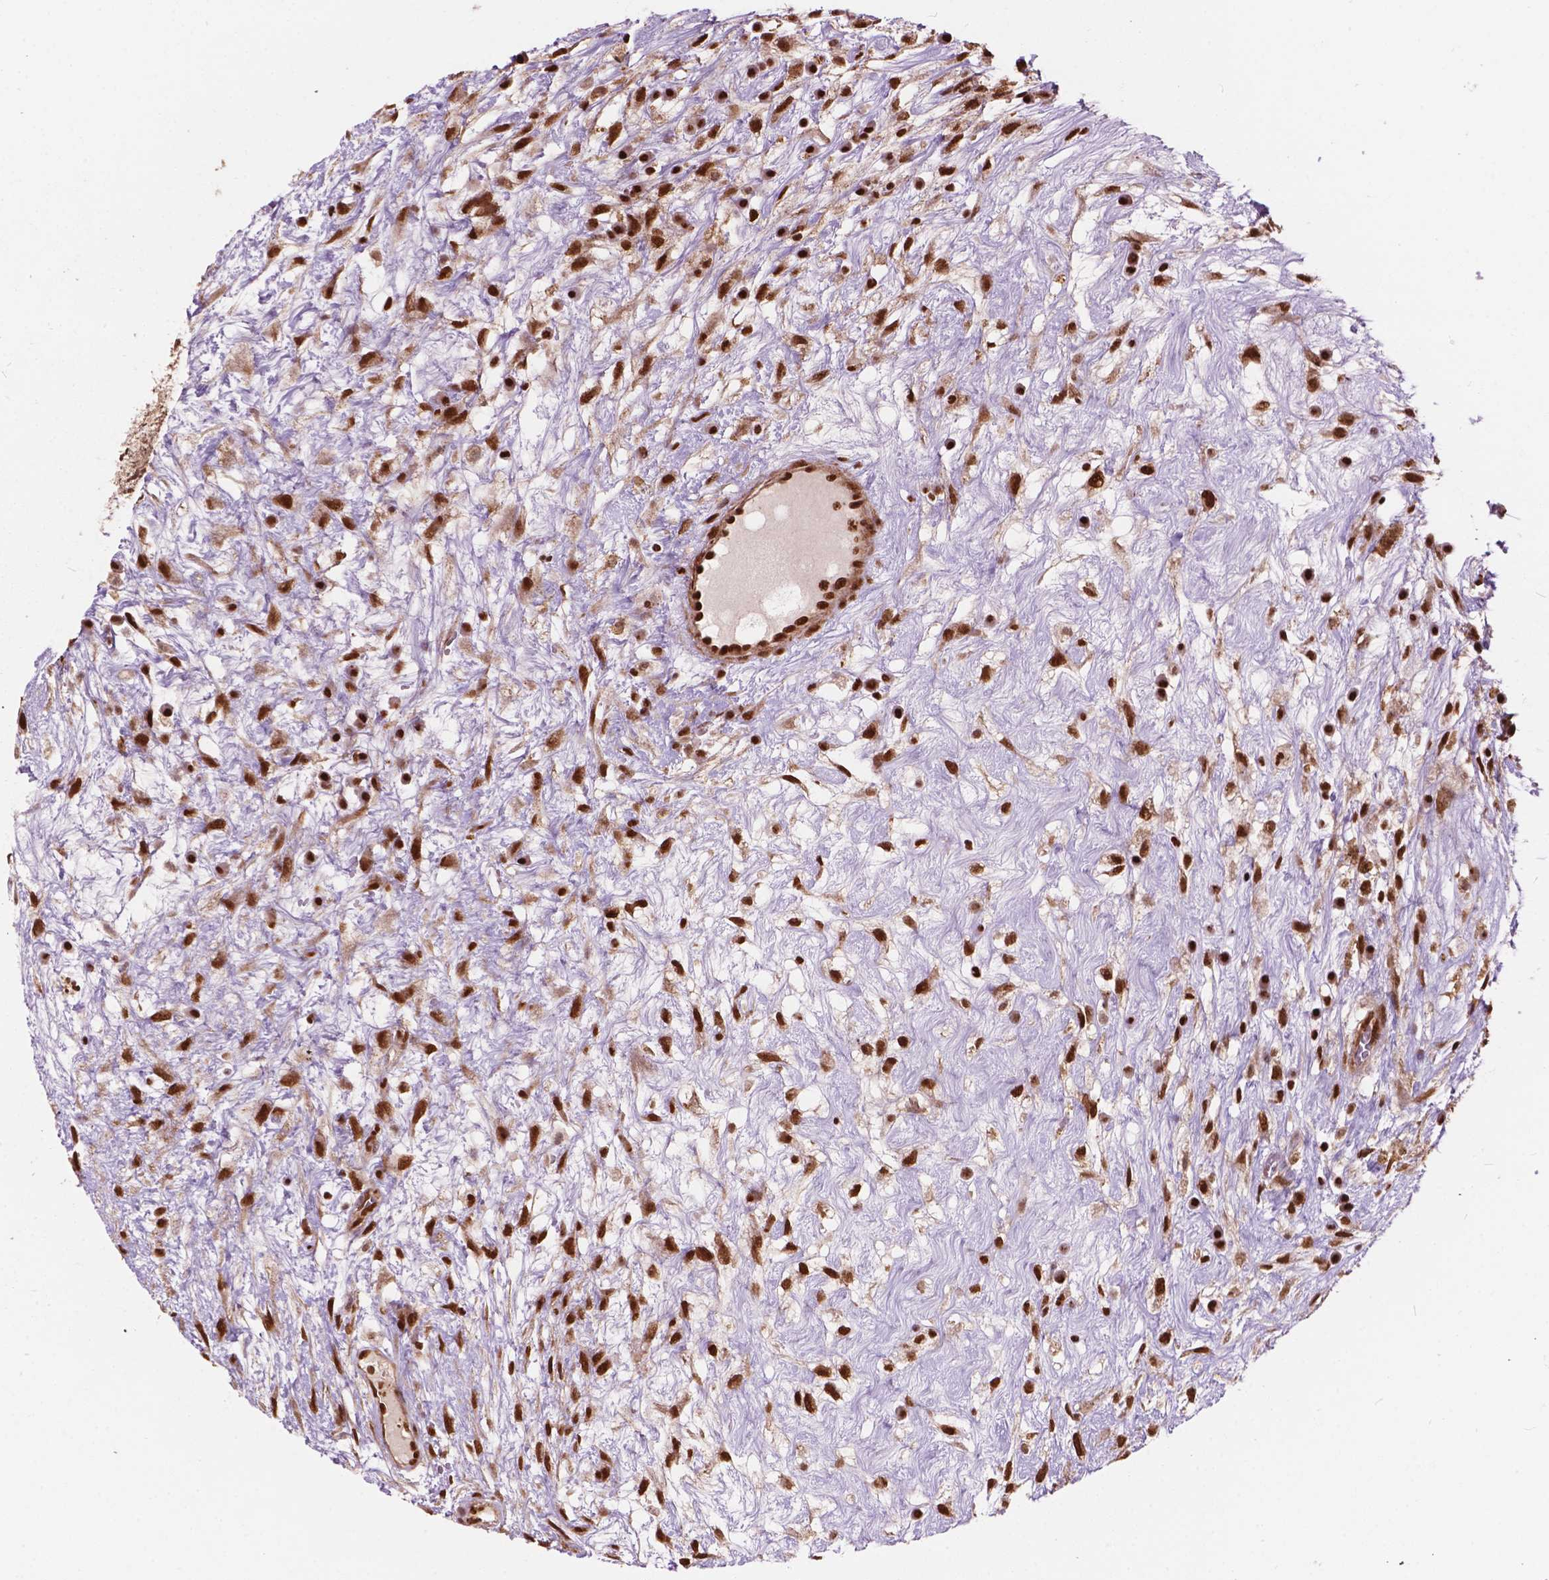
{"staining": {"intensity": "moderate", "quantity": ">75%", "location": "cytoplasmic/membranous,nuclear"}, "tissue": "testis cancer", "cell_type": "Tumor cells", "image_type": "cancer", "snomed": [{"axis": "morphology", "description": "Normal tissue, NOS"}, {"axis": "morphology", "description": "Carcinoma, Embryonal, NOS"}, {"axis": "topography", "description": "Testis"}], "caption": "A brown stain highlights moderate cytoplasmic/membranous and nuclear staining of a protein in testis cancer (embryonal carcinoma) tumor cells.", "gene": "ANP32B", "patient": {"sex": "male", "age": 32}}